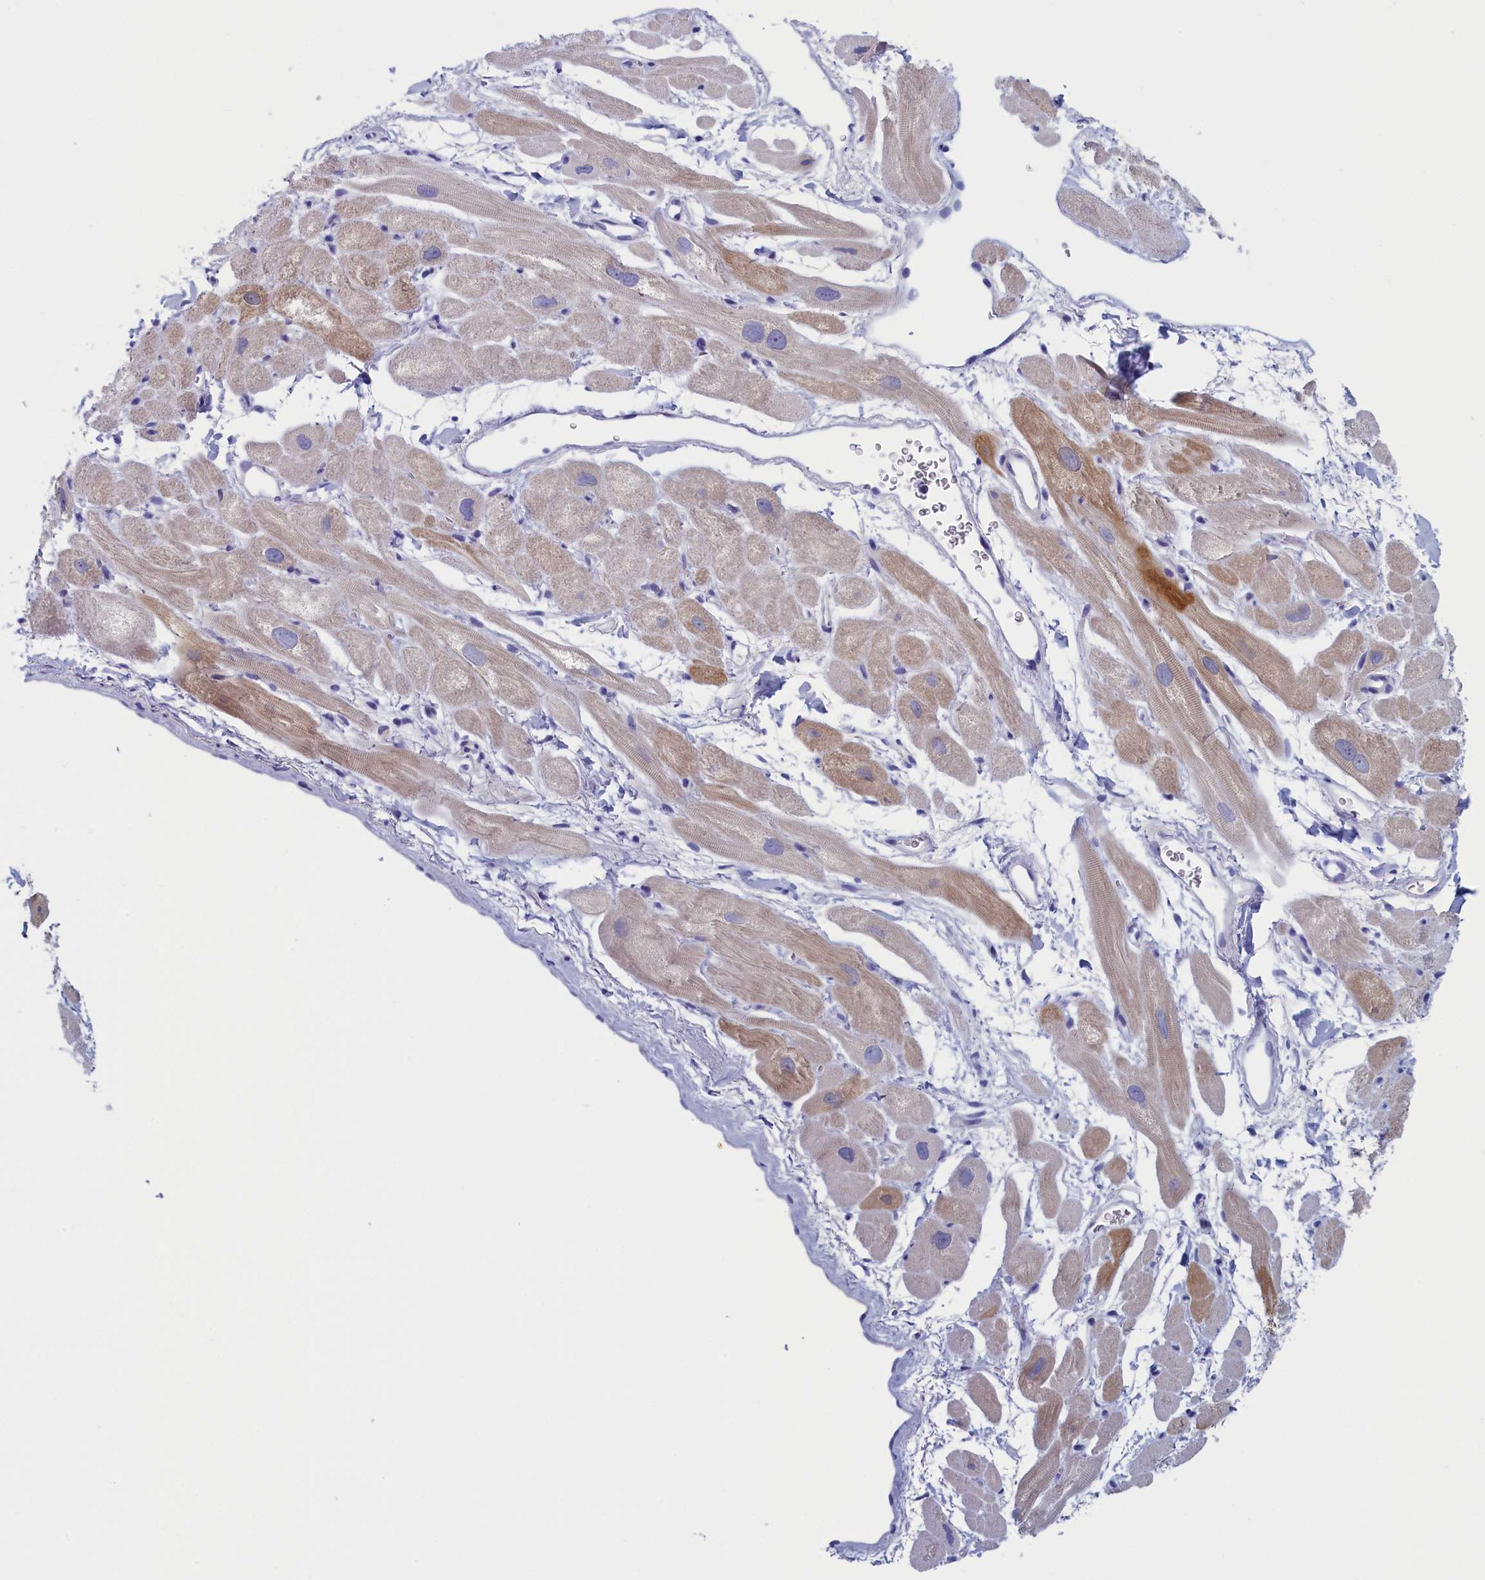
{"staining": {"intensity": "moderate", "quantity": "25%-75%", "location": "cytoplasmic/membranous,nuclear"}, "tissue": "heart muscle", "cell_type": "Cardiomyocytes", "image_type": "normal", "snomed": [{"axis": "morphology", "description": "Normal tissue, NOS"}, {"axis": "topography", "description": "Heart"}], "caption": "Benign heart muscle was stained to show a protein in brown. There is medium levels of moderate cytoplasmic/membranous,nuclear expression in about 25%-75% of cardiomyocytes.", "gene": "ANKRD2", "patient": {"sex": "male", "age": 49}}